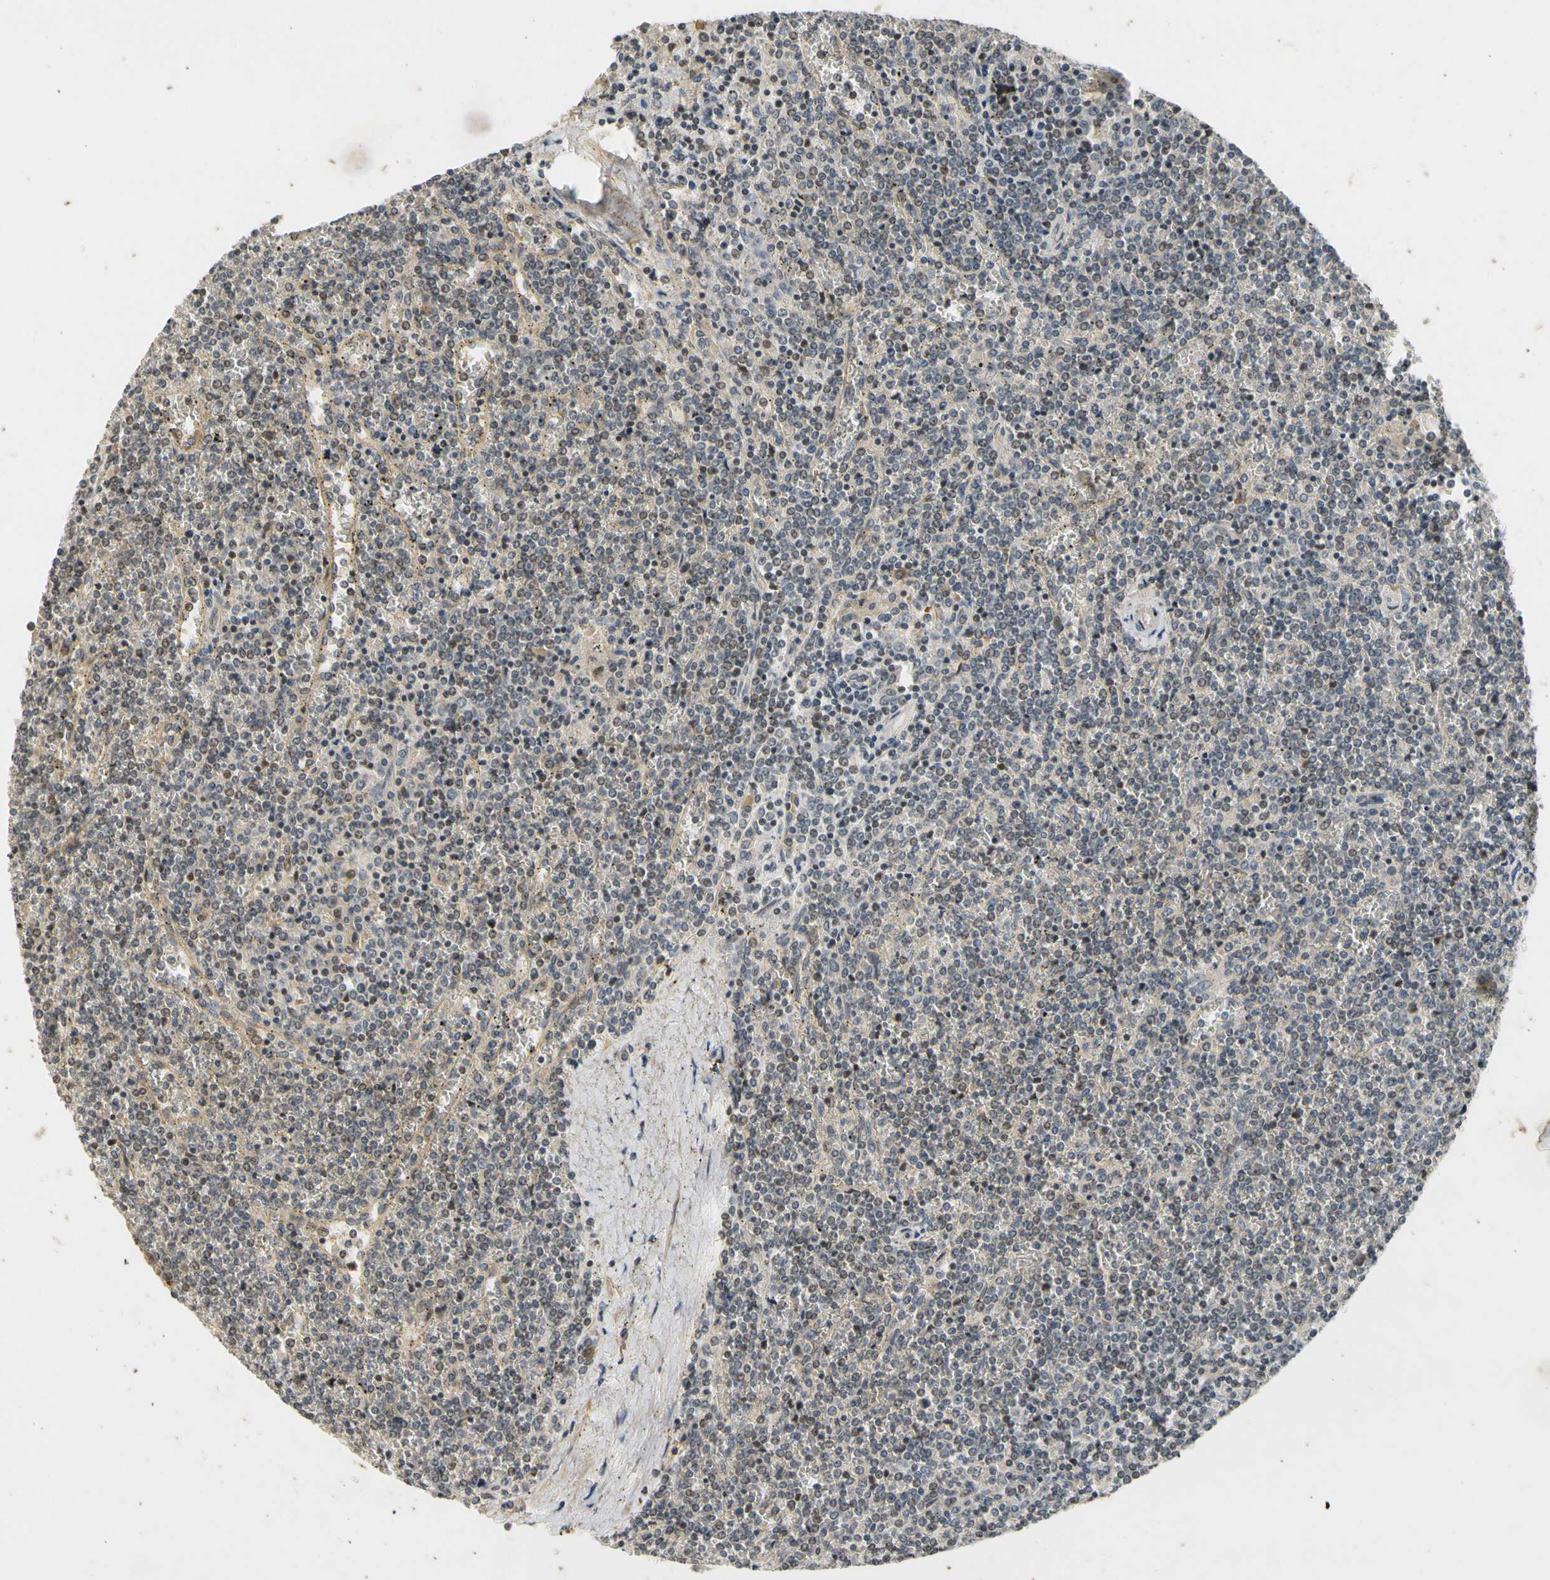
{"staining": {"intensity": "weak", "quantity": ">75%", "location": "cytoplasmic/membranous"}, "tissue": "lymphoma", "cell_type": "Tumor cells", "image_type": "cancer", "snomed": [{"axis": "morphology", "description": "Malignant lymphoma, non-Hodgkin's type, Low grade"}, {"axis": "topography", "description": "Spleen"}], "caption": "Tumor cells reveal low levels of weak cytoplasmic/membranous positivity in approximately >75% of cells in human malignant lymphoma, non-Hodgkin's type (low-grade).", "gene": "ATP2C1", "patient": {"sex": "female", "age": 19}}